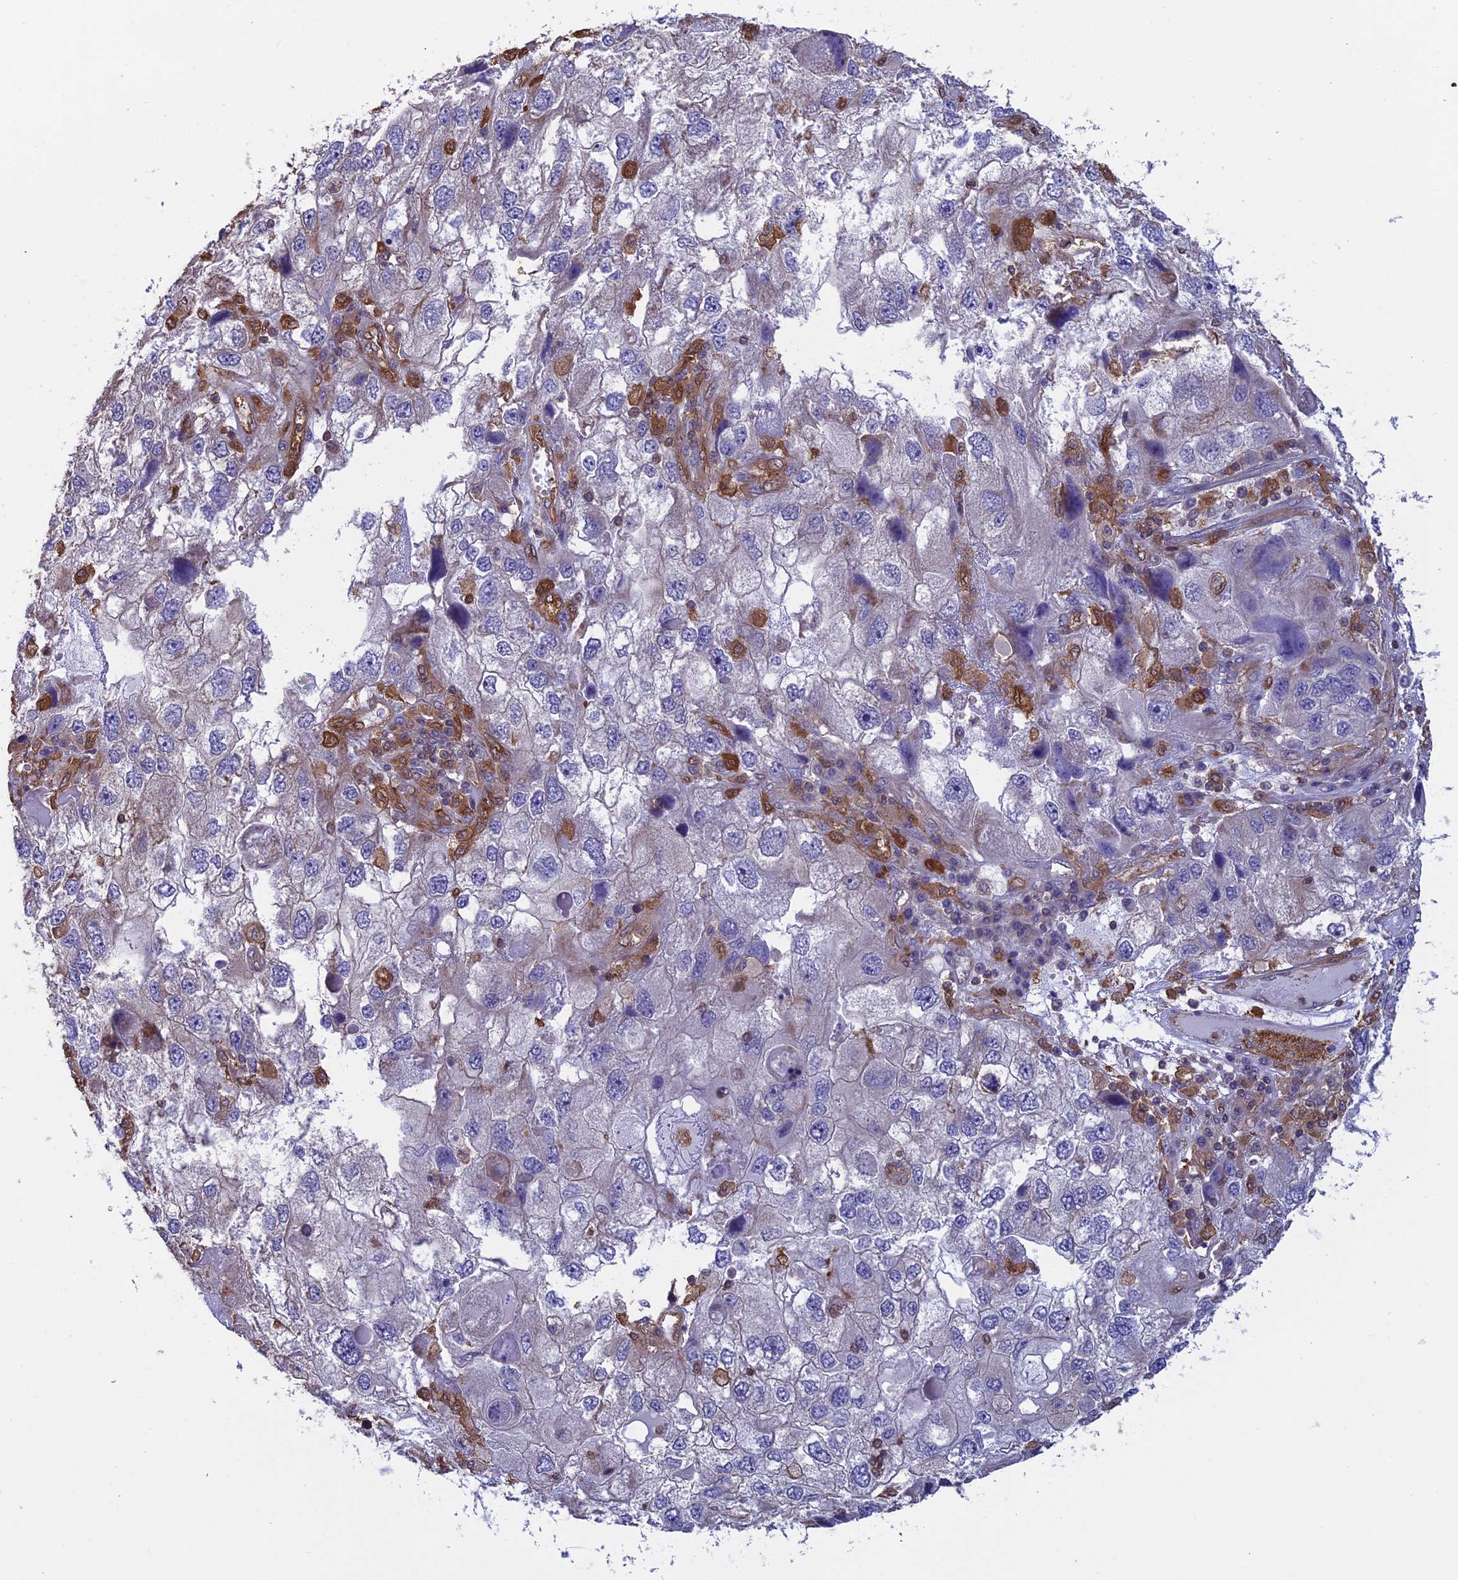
{"staining": {"intensity": "negative", "quantity": "none", "location": "none"}, "tissue": "endometrial cancer", "cell_type": "Tumor cells", "image_type": "cancer", "snomed": [{"axis": "morphology", "description": "Adenocarcinoma, NOS"}, {"axis": "topography", "description": "Endometrium"}], "caption": "Endometrial adenocarcinoma was stained to show a protein in brown. There is no significant expression in tumor cells.", "gene": "ARHGAP18", "patient": {"sex": "female", "age": 49}}